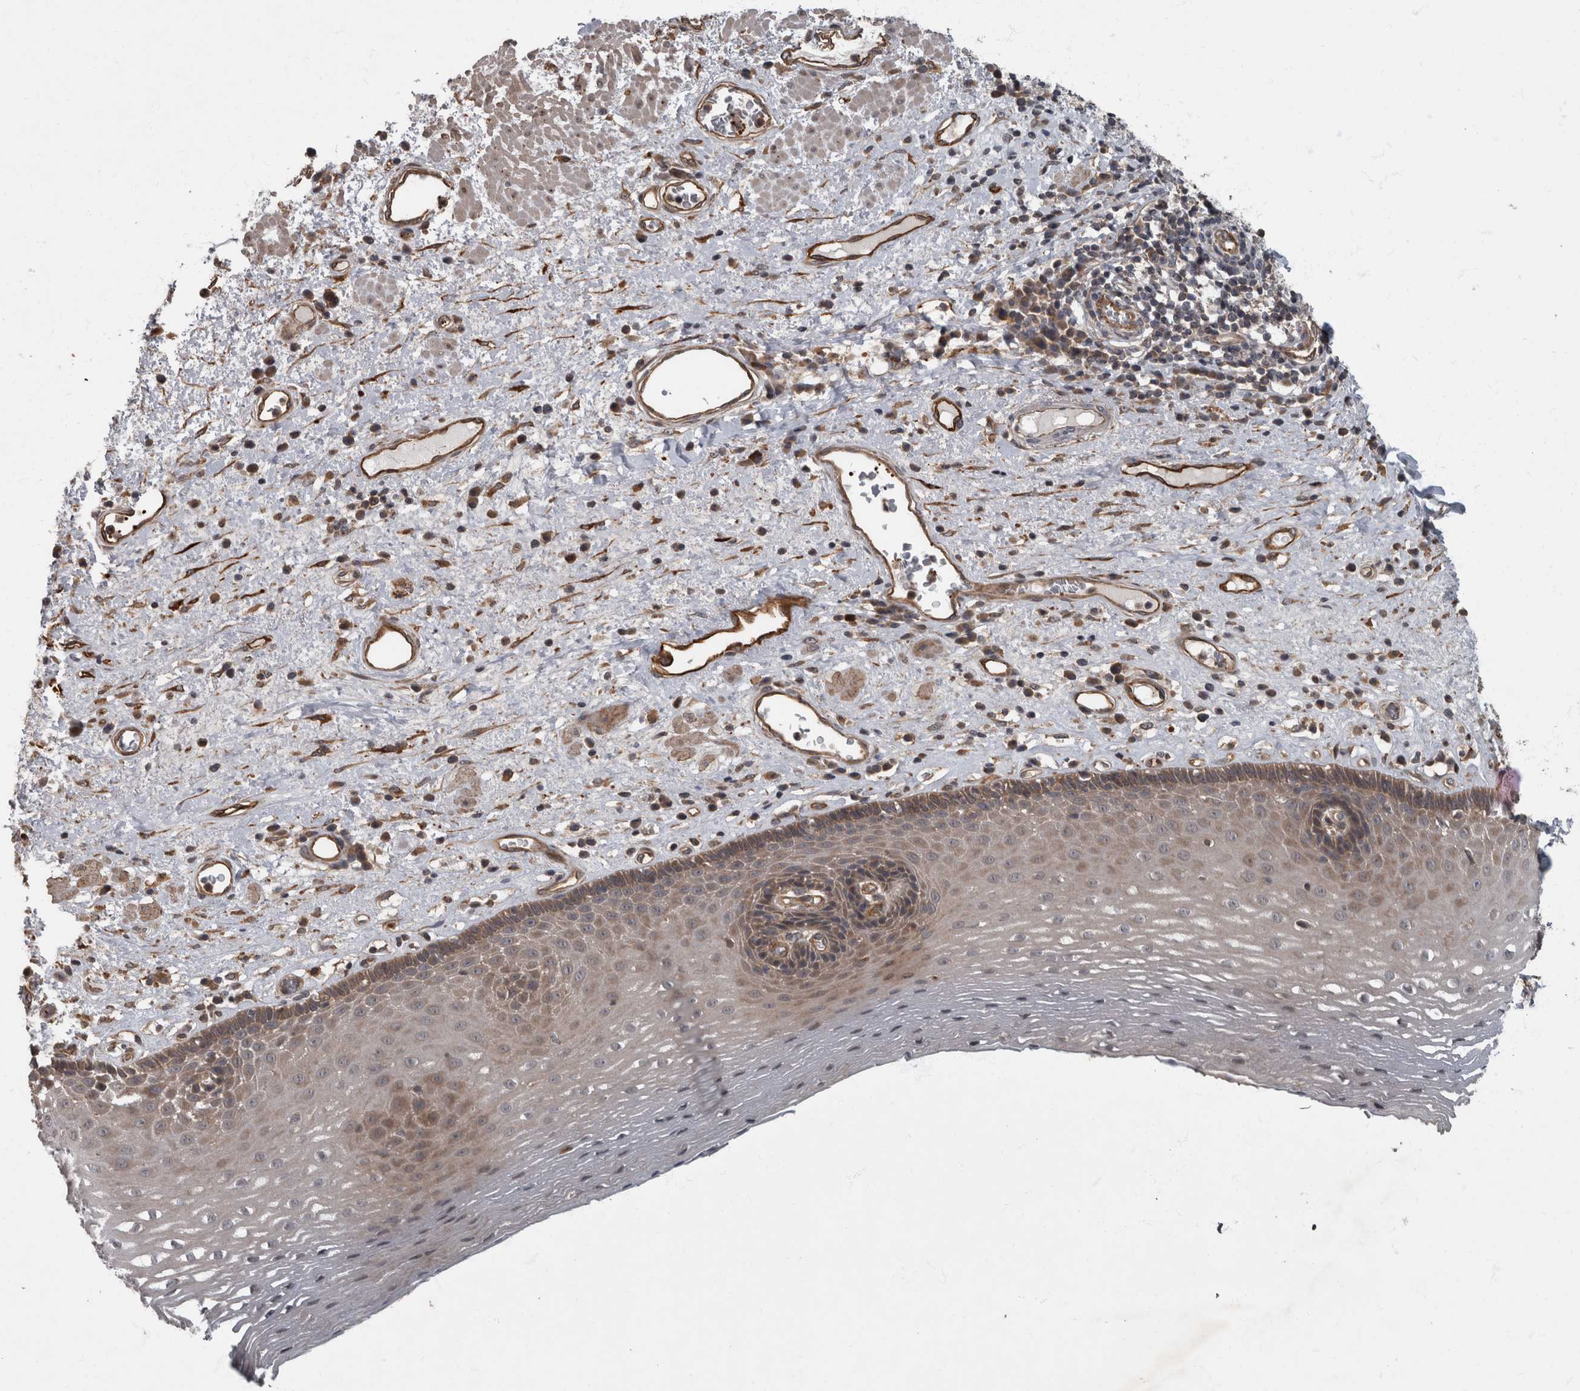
{"staining": {"intensity": "weak", "quantity": "25%-75%", "location": "cytoplasmic/membranous"}, "tissue": "esophagus", "cell_type": "Squamous epithelial cells", "image_type": "normal", "snomed": [{"axis": "morphology", "description": "Normal tissue, NOS"}, {"axis": "morphology", "description": "Adenocarcinoma, NOS"}, {"axis": "topography", "description": "Esophagus"}], "caption": "Esophagus stained with a protein marker exhibits weak staining in squamous epithelial cells.", "gene": "VEGFD", "patient": {"sex": "male", "age": 62}}